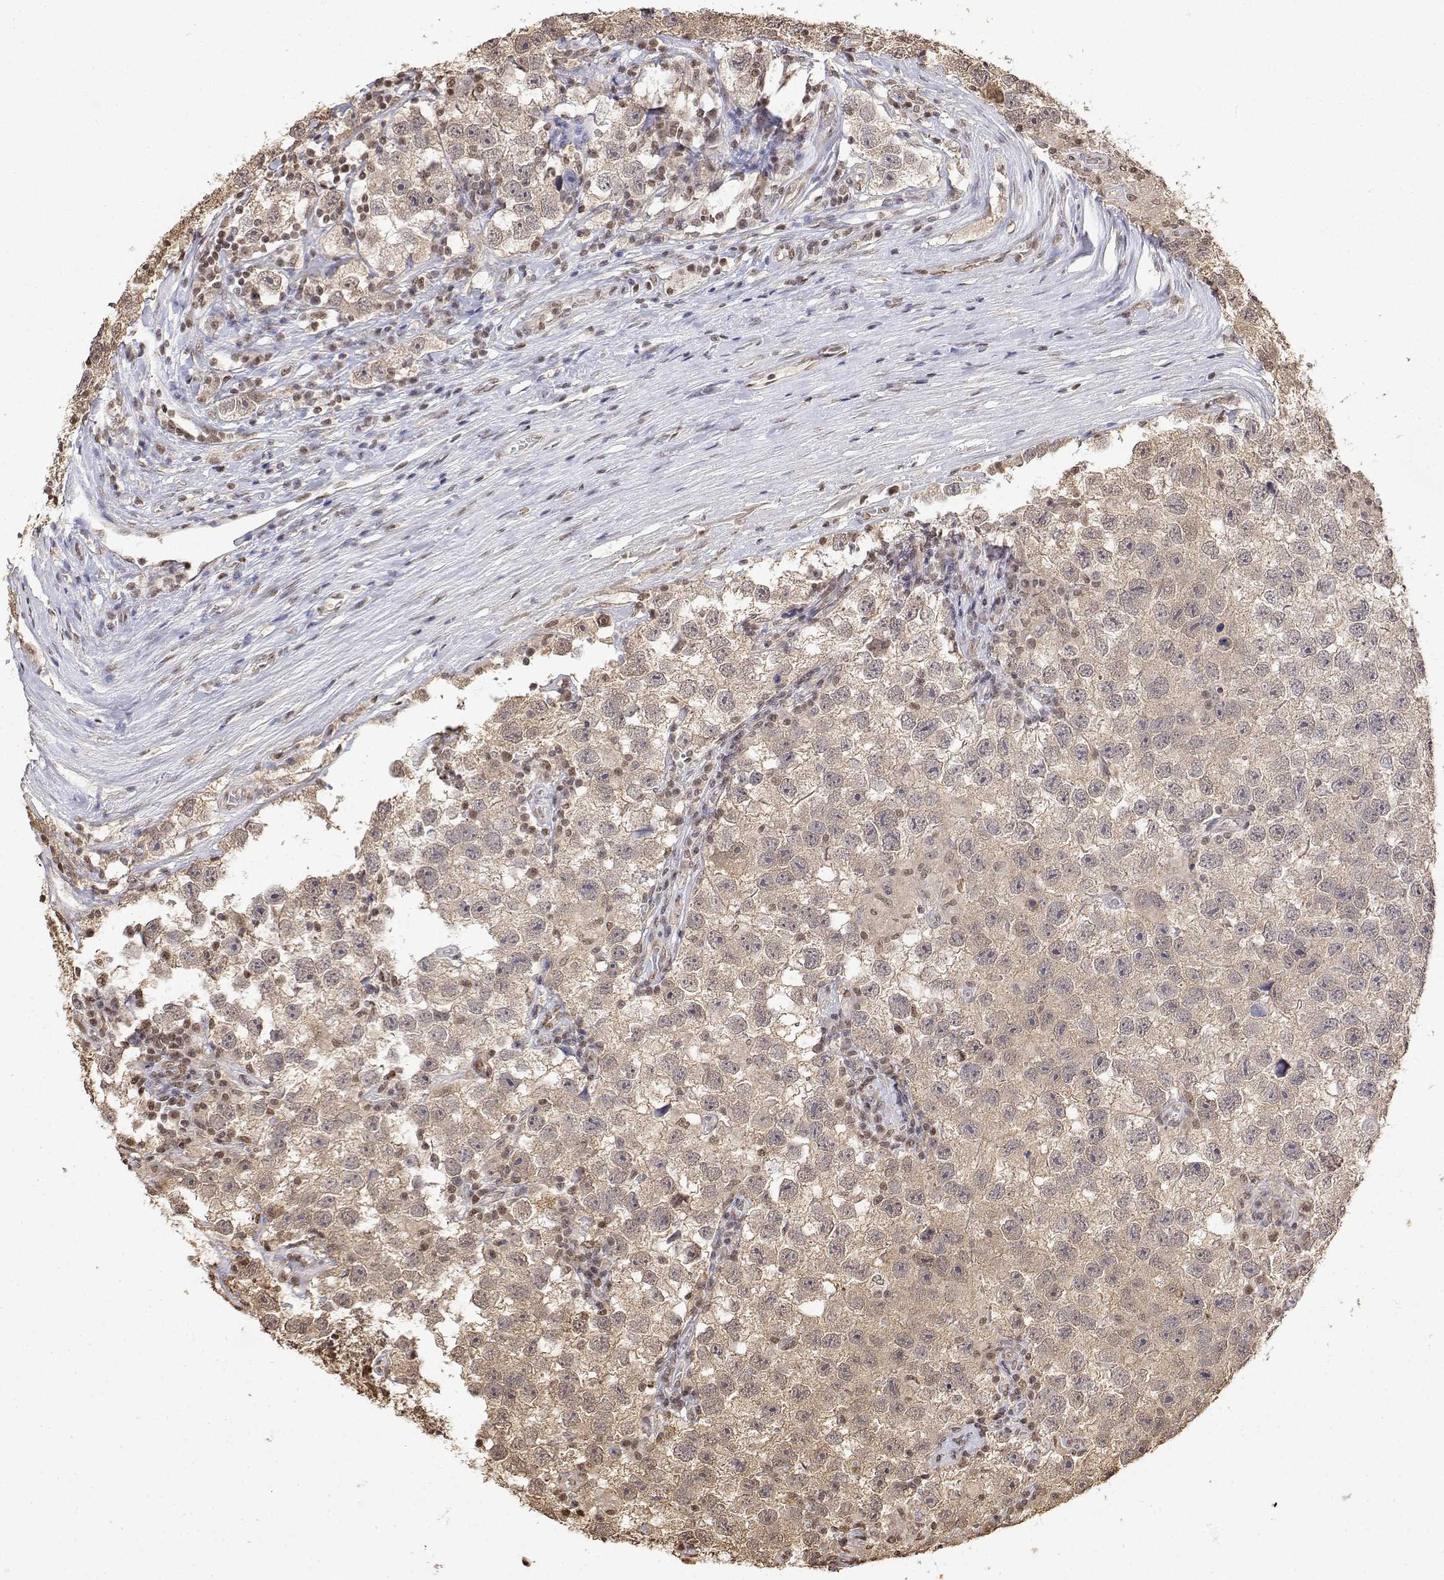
{"staining": {"intensity": "negative", "quantity": "none", "location": "none"}, "tissue": "testis cancer", "cell_type": "Tumor cells", "image_type": "cancer", "snomed": [{"axis": "morphology", "description": "Seminoma, NOS"}, {"axis": "topography", "description": "Testis"}], "caption": "An immunohistochemistry image of testis seminoma is shown. There is no staining in tumor cells of testis seminoma.", "gene": "TPI1", "patient": {"sex": "male", "age": 26}}